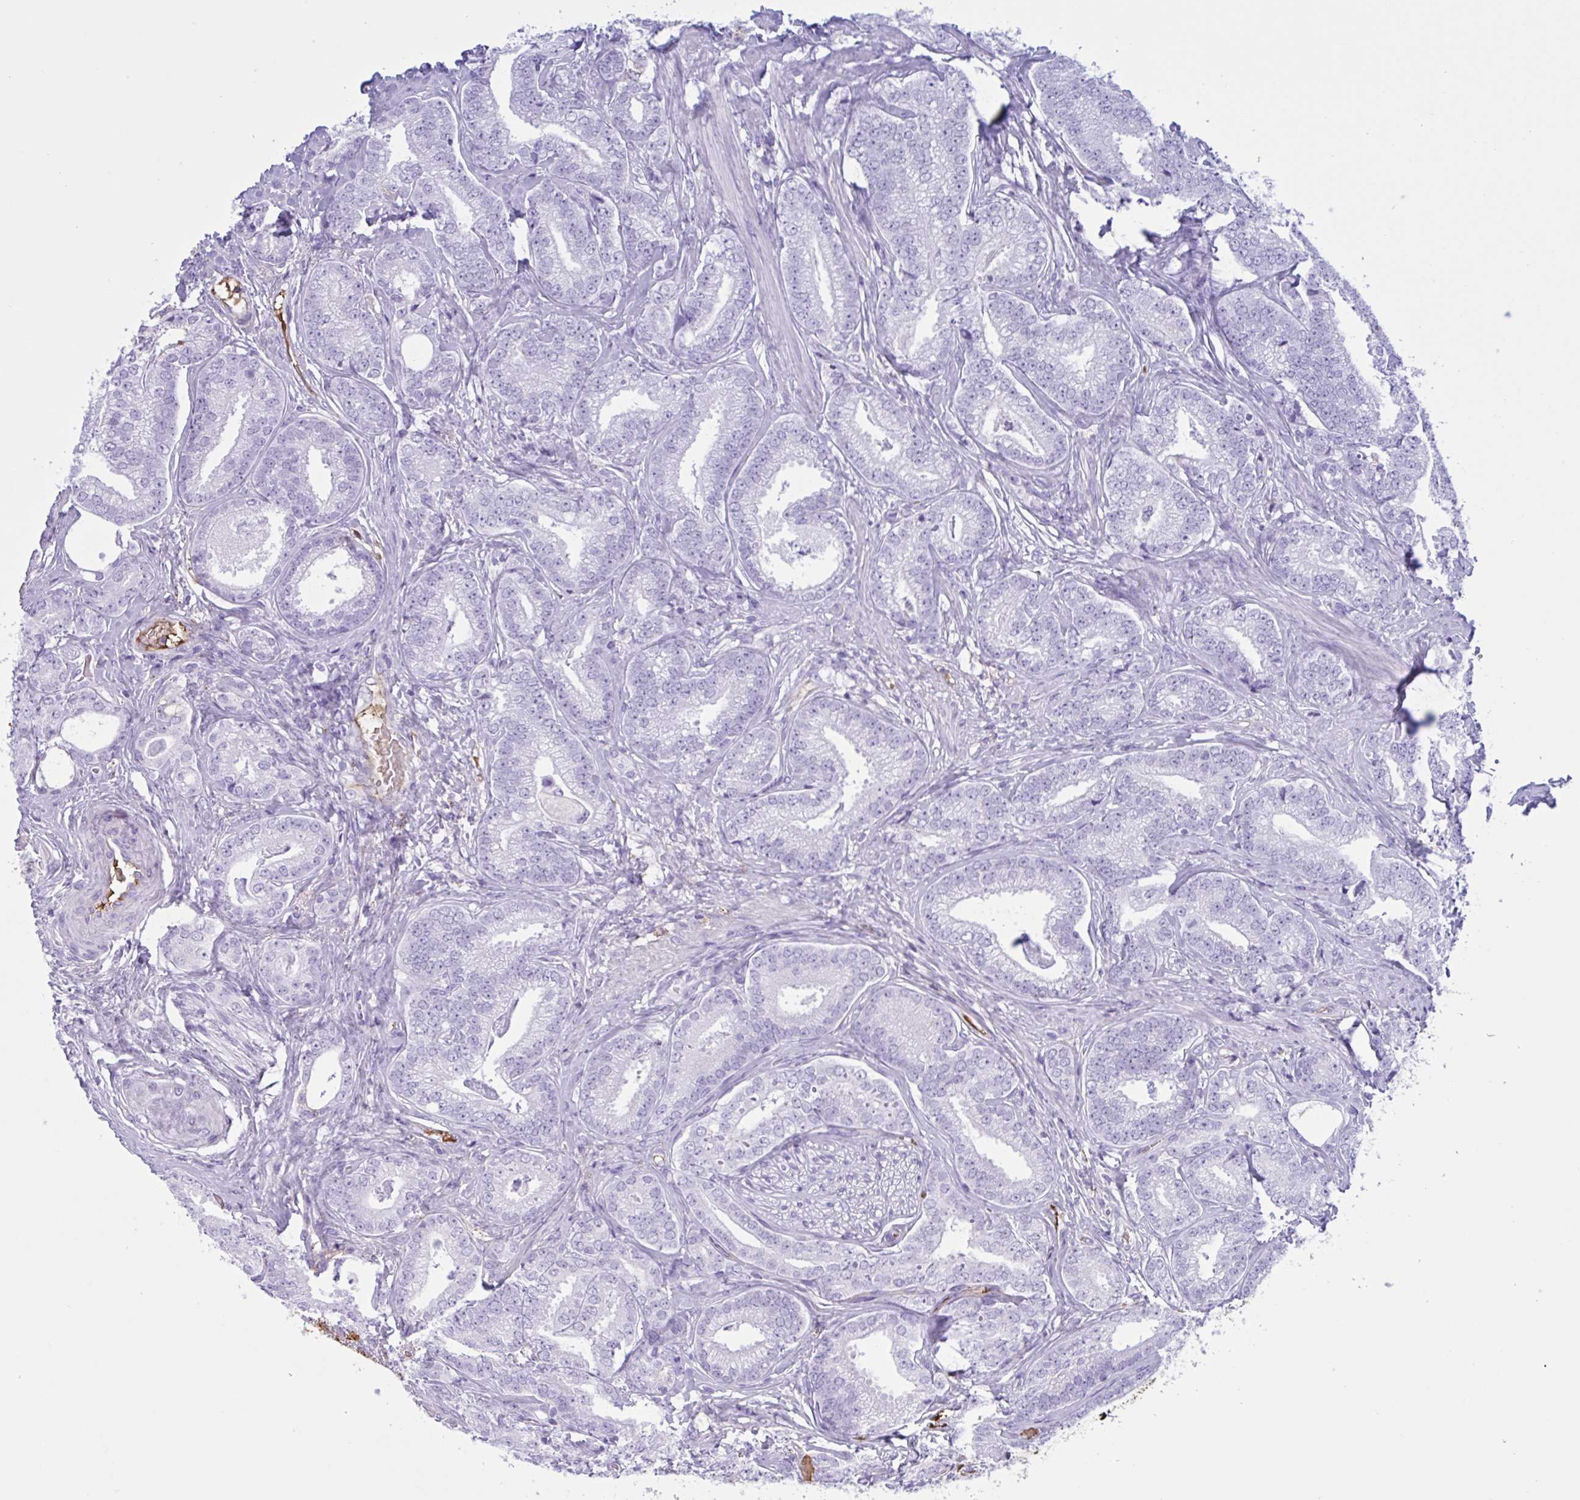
{"staining": {"intensity": "negative", "quantity": "none", "location": "none"}, "tissue": "prostate cancer", "cell_type": "Tumor cells", "image_type": "cancer", "snomed": [{"axis": "morphology", "description": "Adenocarcinoma, Low grade"}, {"axis": "topography", "description": "Prostate"}], "caption": "Immunohistochemistry of human prostate cancer demonstrates no expression in tumor cells.", "gene": "LARGE2", "patient": {"sex": "male", "age": 63}}